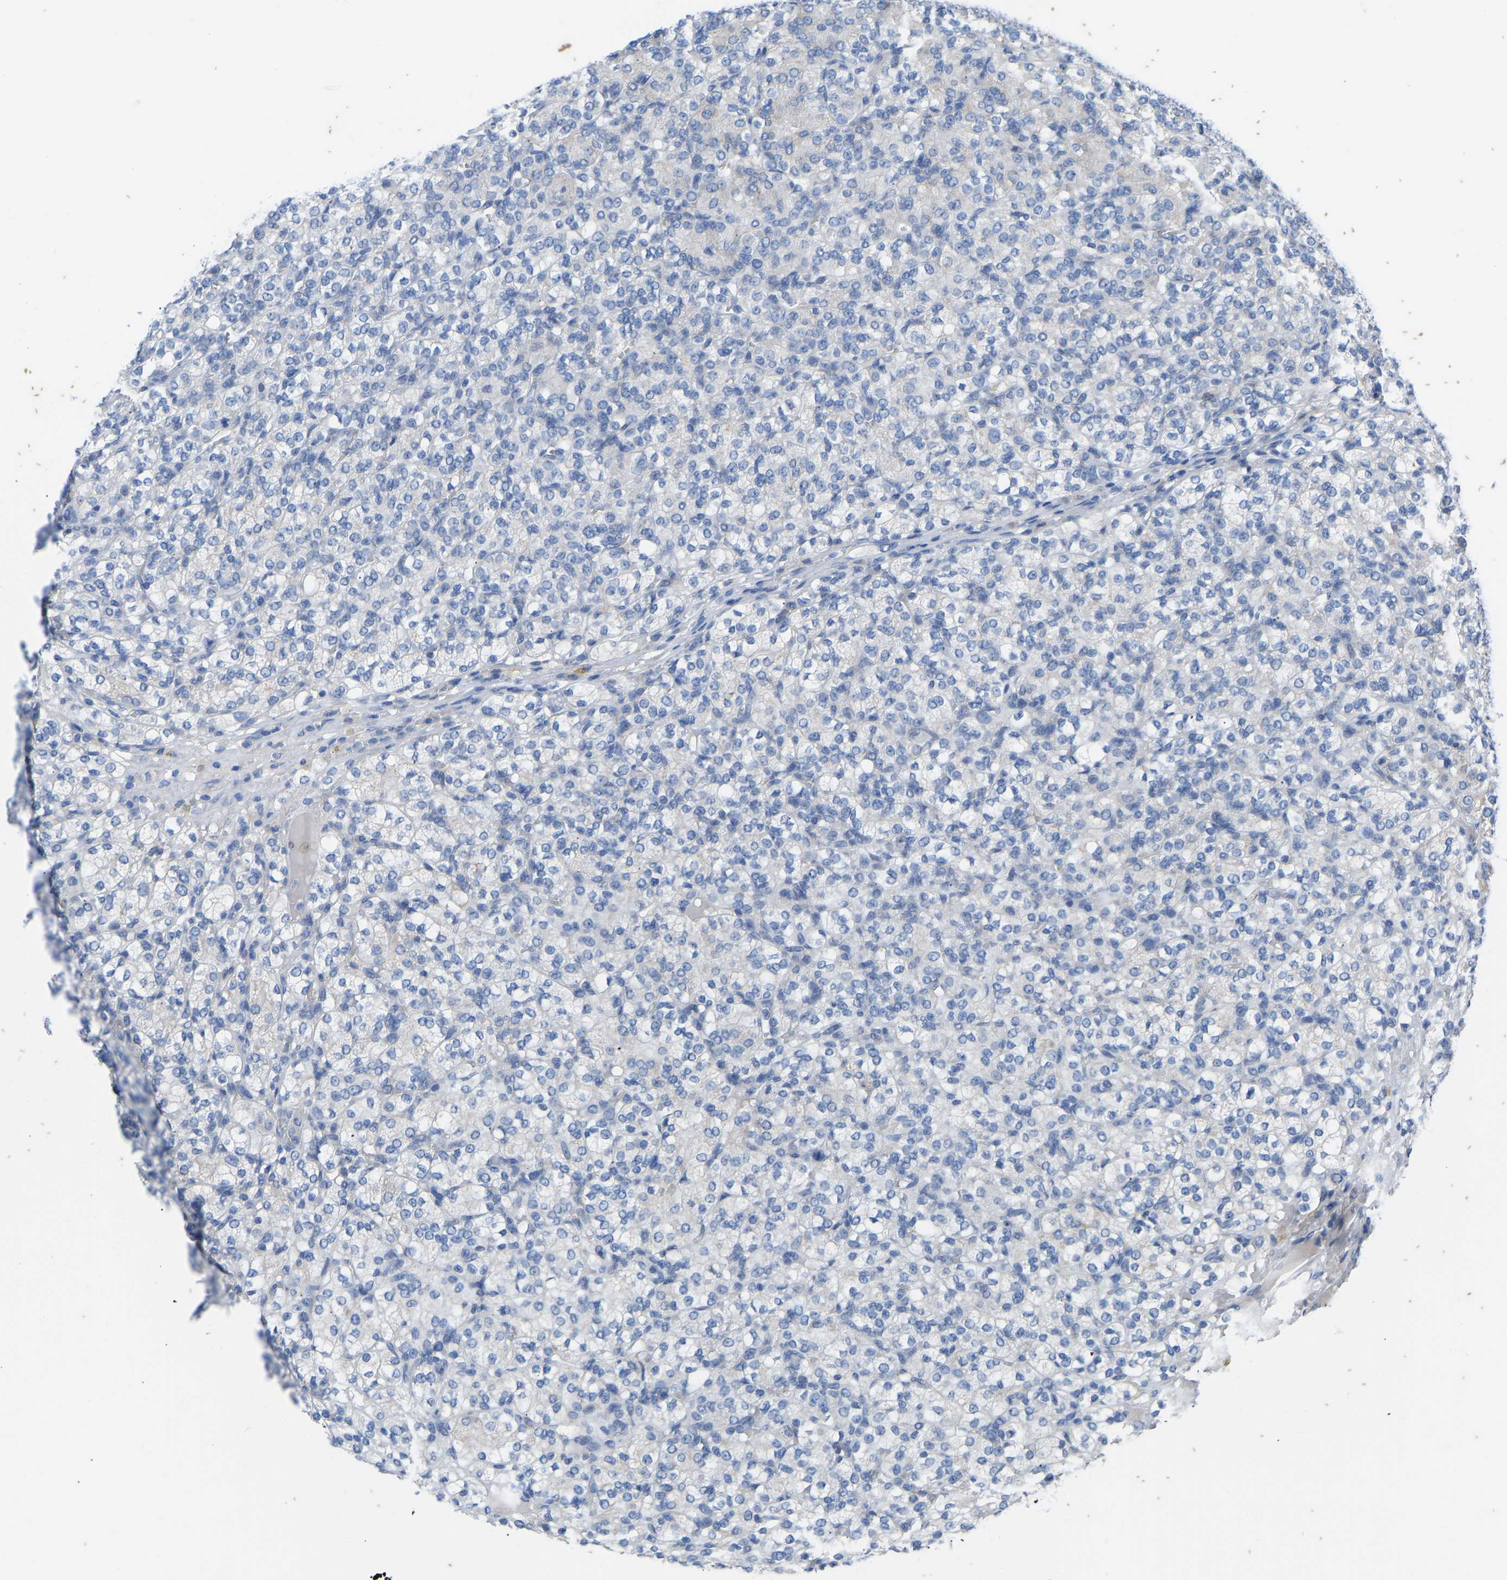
{"staining": {"intensity": "negative", "quantity": "none", "location": "none"}, "tissue": "renal cancer", "cell_type": "Tumor cells", "image_type": "cancer", "snomed": [{"axis": "morphology", "description": "Adenocarcinoma, NOS"}, {"axis": "topography", "description": "Kidney"}], "caption": "This is an IHC image of human renal adenocarcinoma. There is no staining in tumor cells.", "gene": "OLIG2", "patient": {"sex": "male", "age": 77}}